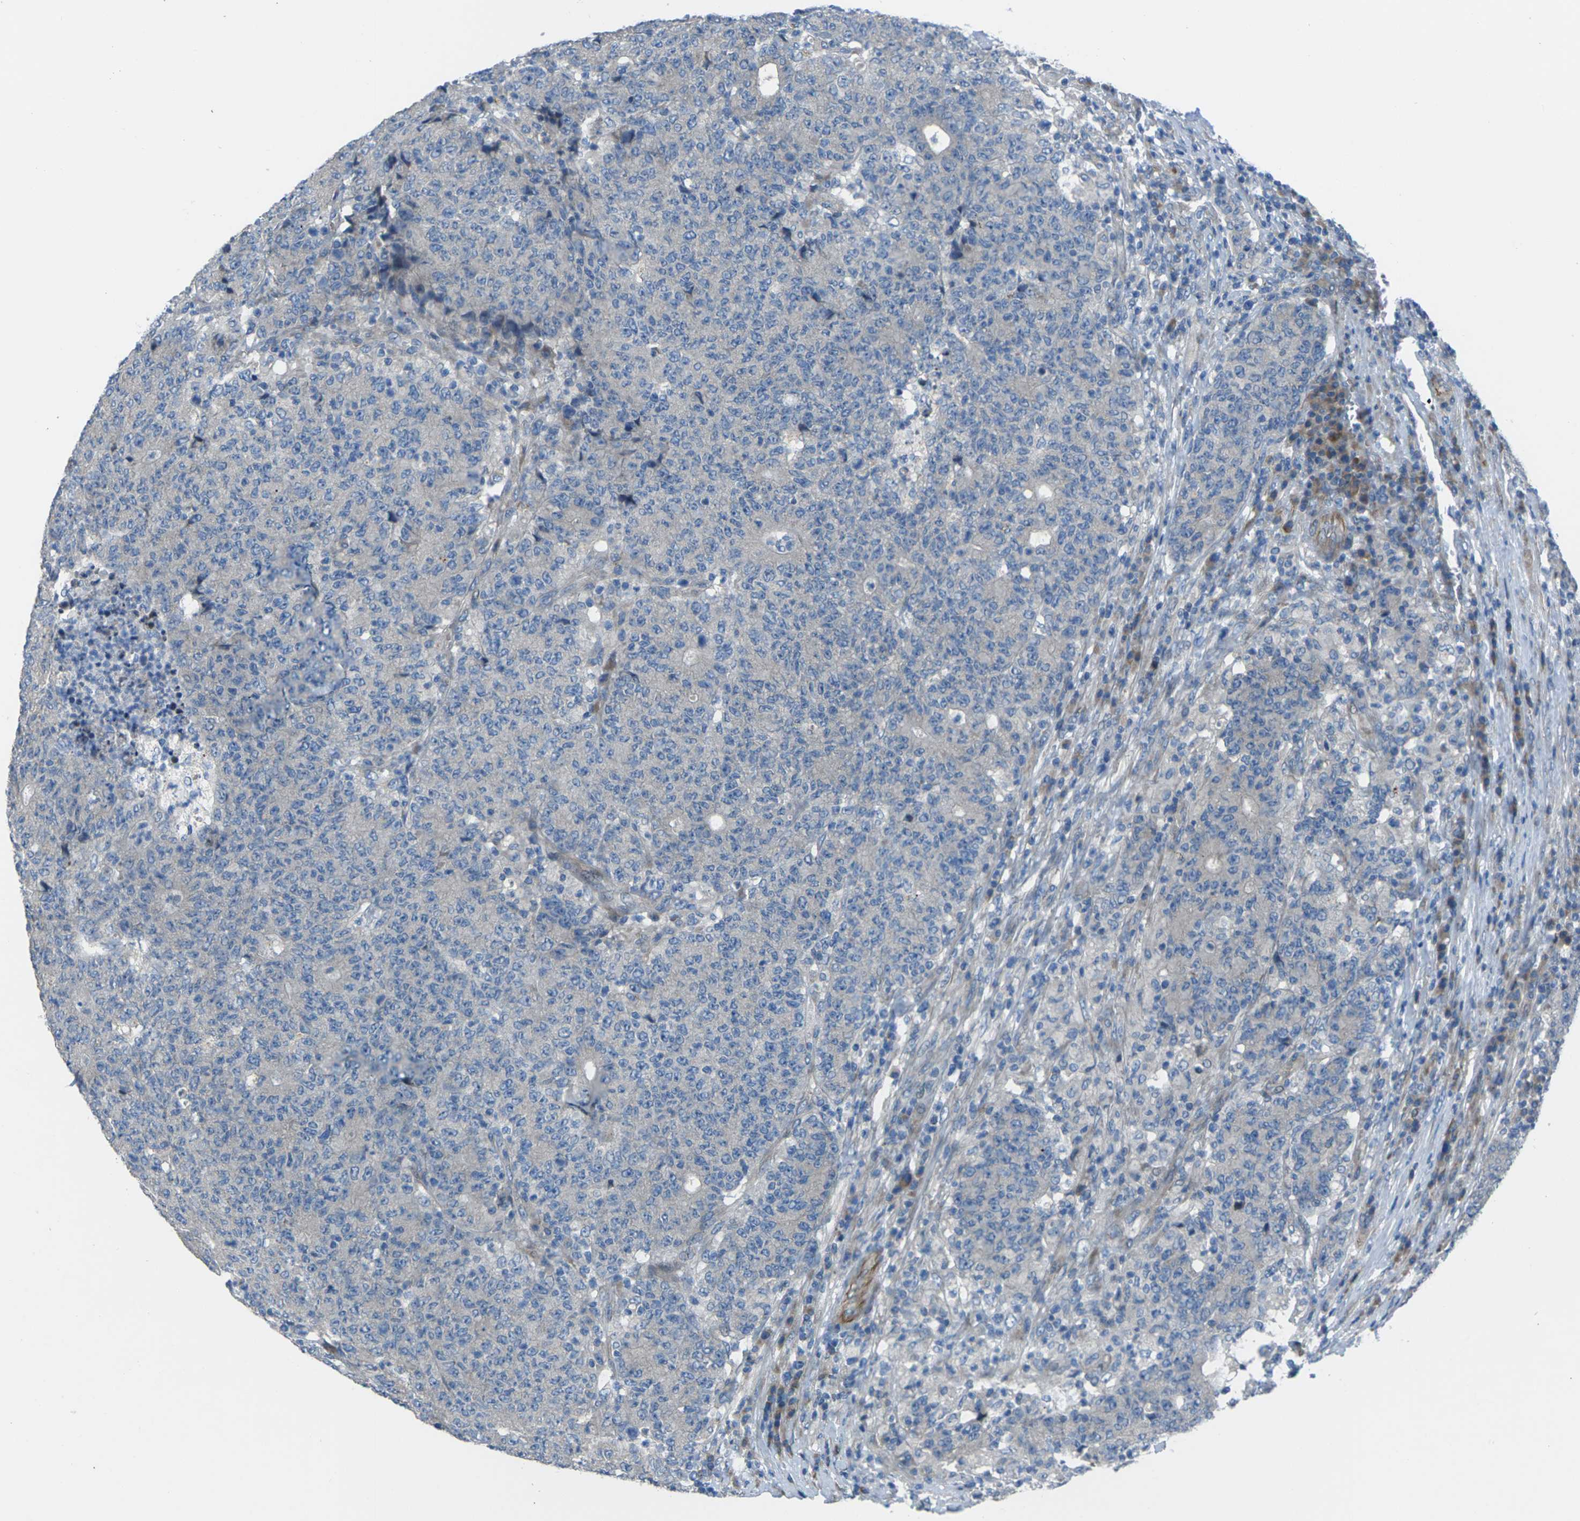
{"staining": {"intensity": "negative", "quantity": "none", "location": "none"}, "tissue": "colorectal cancer", "cell_type": "Tumor cells", "image_type": "cancer", "snomed": [{"axis": "morphology", "description": "Normal tissue, NOS"}, {"axis": "morphology", "description": "Adenocarcinoma, NOS"}, {"axis": "topography", "description": "Colon"}], "caption": "A high-resolution micrograph shows IHC staining of colorectal cancer (adenocarcinoma), which shows no significant positivity in tumor cells. (Brightfield microscopy of DAB (3,3'-diaminobenzidine) IHC at high magnification).", "gene": "EDNRA", "patient": {"sex": "female", "age": 75}}